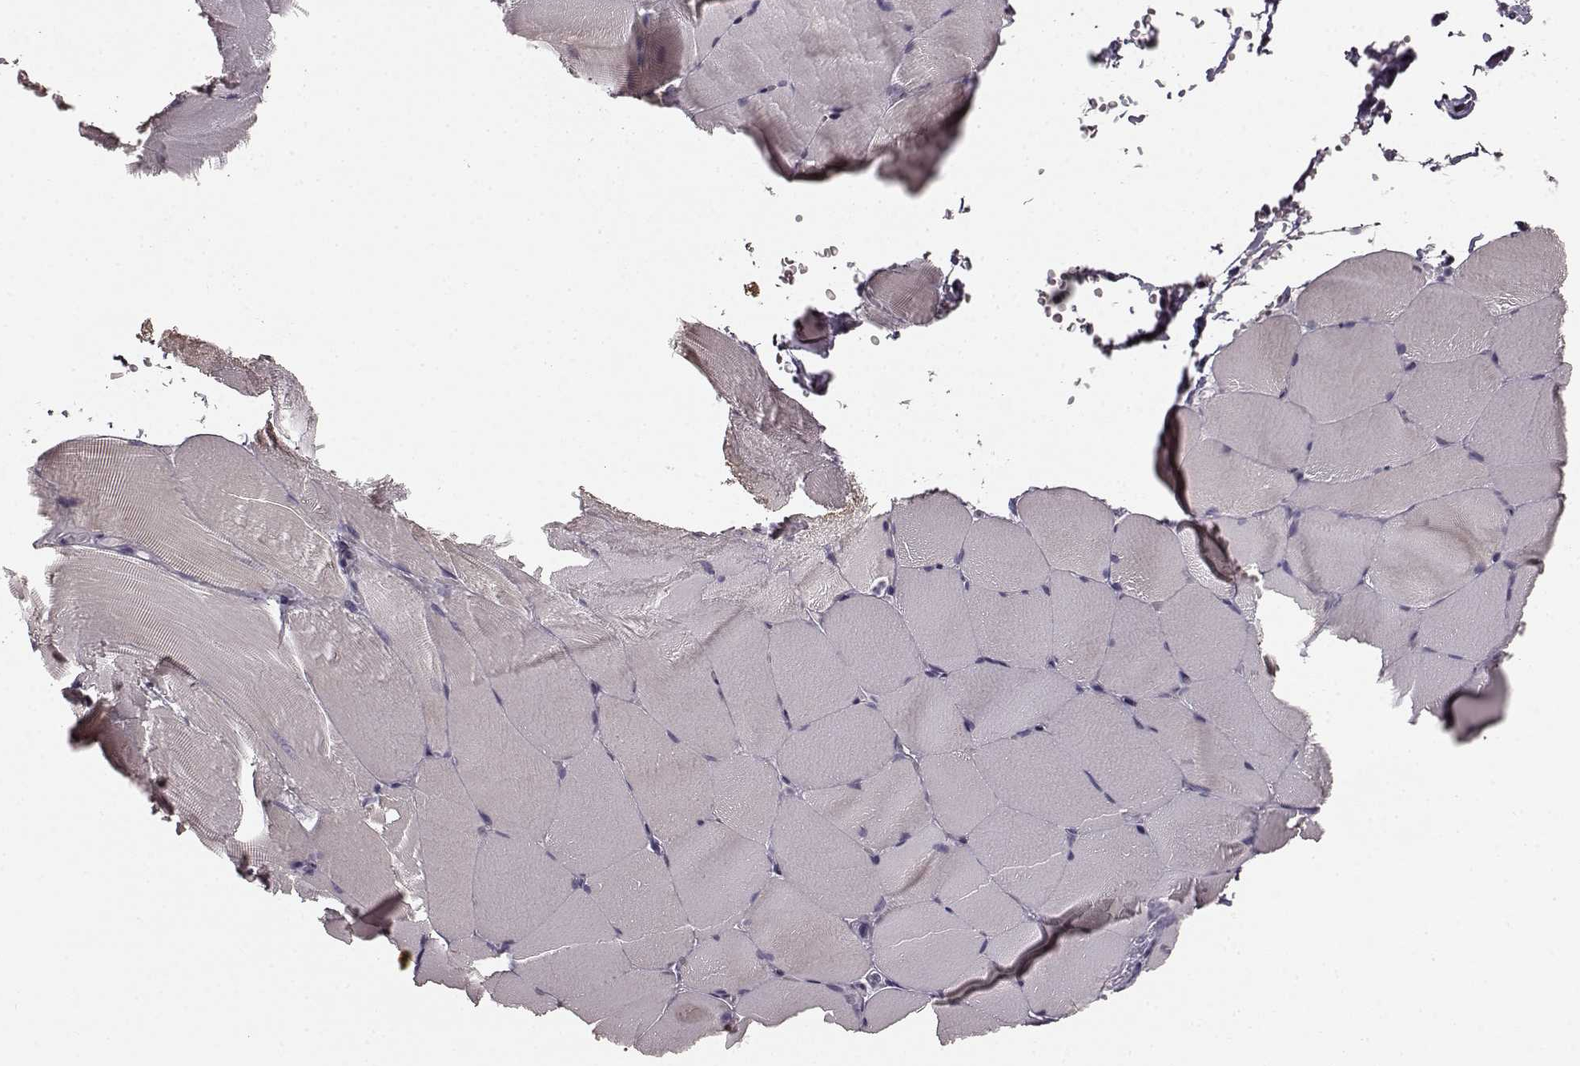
{"staining": {"intensity": "negative", "quantity": "none", "location": "none"}, "tissue": "skeletal muscle", "cell_type": "Myocytes", "image_type": "normal", "snomed": [{"axis": "morphology", "description": "Normal tissue, NOS"}, {"axis": "topography", "description": "Skeletal muscle"}], "caption": "Human skeletal muscle stained for a protein using immunohistochemistry (IHC) reveals no expression in myocytes.", "gene": "RIT2", "patient": {"sex": "female", "age": 37}}